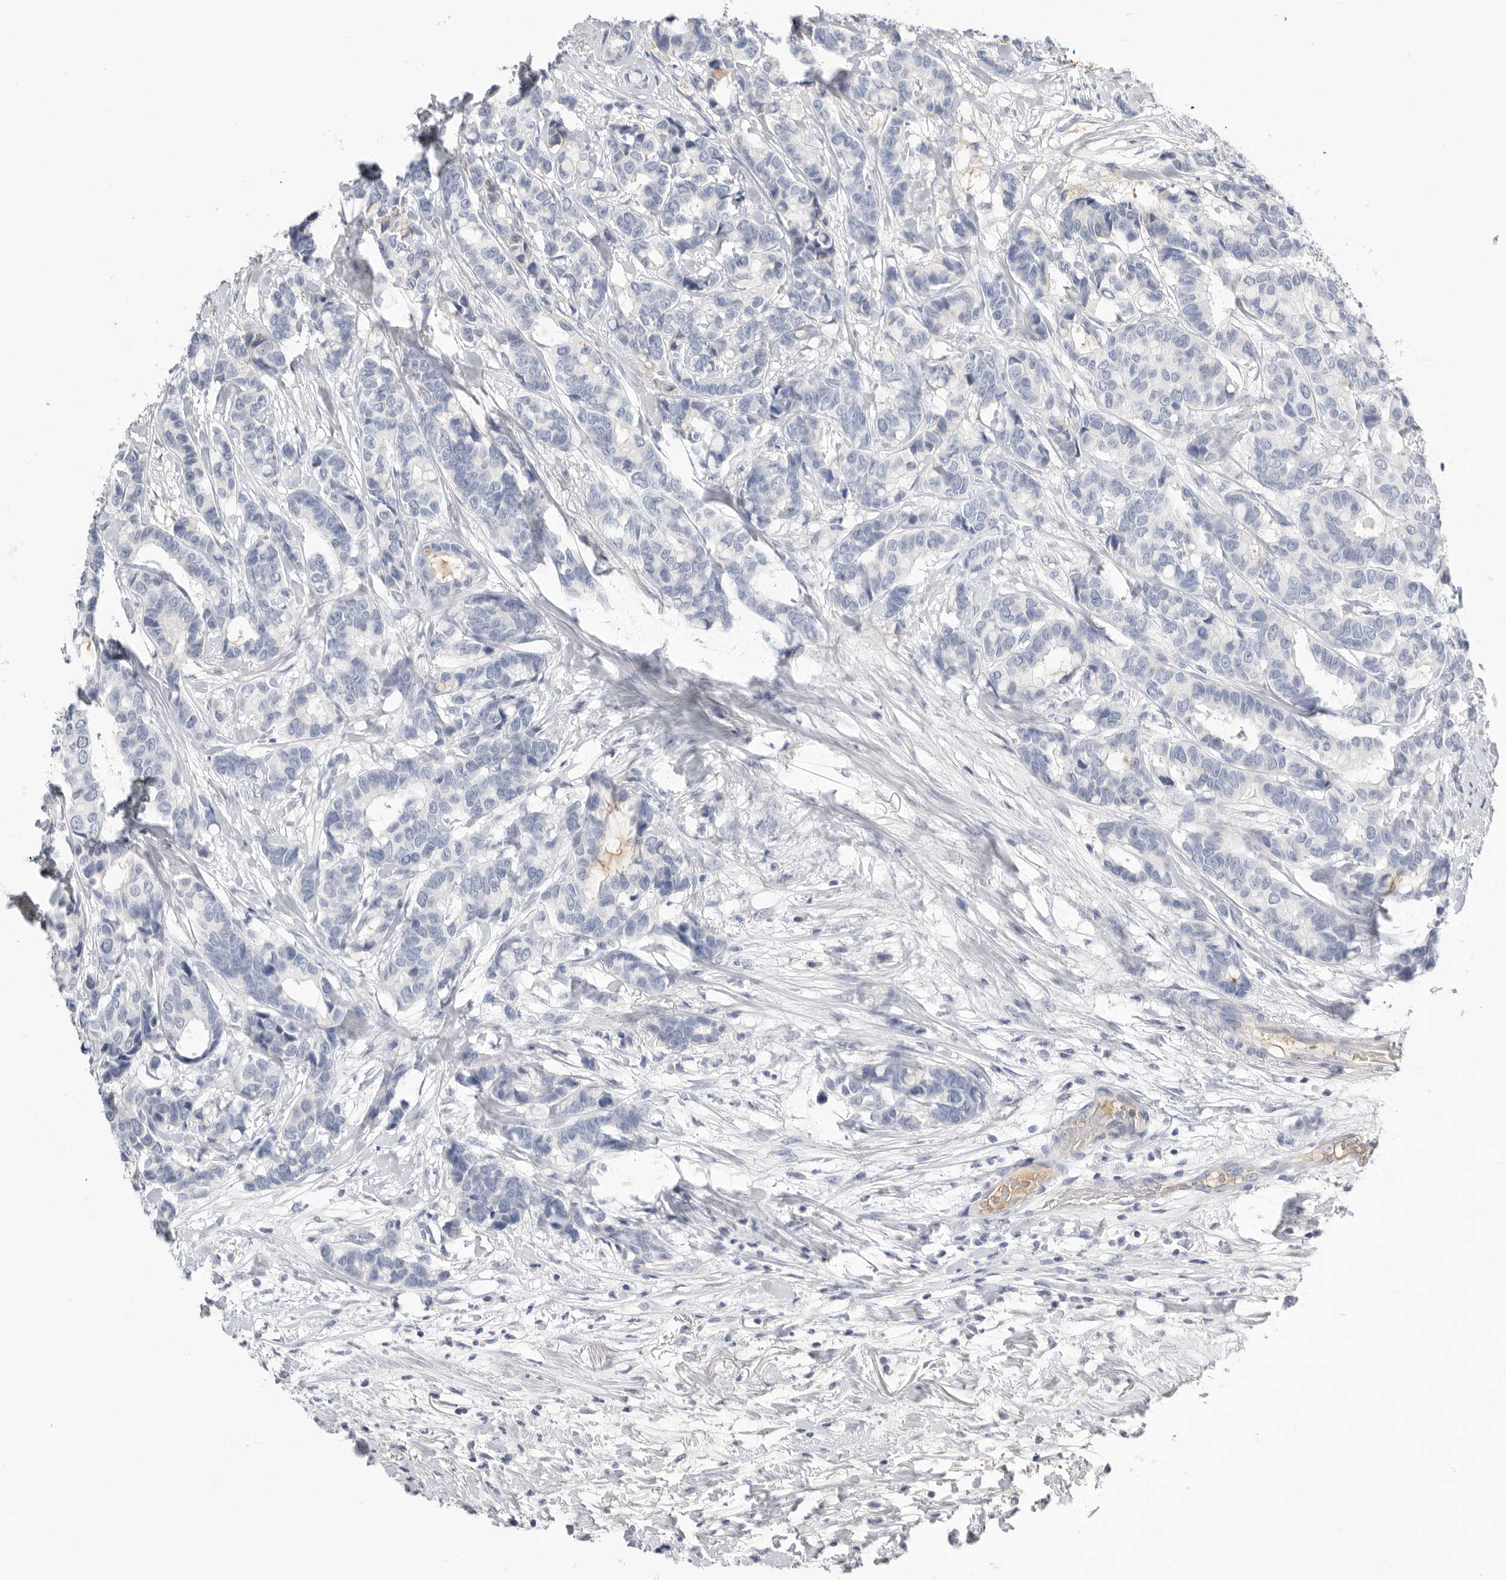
{"staining": {"intensity": "negative", "quantity": "none", "location": "none"}, "tissue": "breast cancer", "cell_type": "Tumor cells", "image_type": "cancer", "snomed": [{"axis": "morphology", "description": "Duct carcinoma"}, {"axis": "topography", "description": "Breast"}], "caption": "Immunohistochemistry image of neoplastic tissue: human breast cancer stained with DAB (3,3'-diaminobenzidine) displays no significant protein positivity in tumor cells.", "gene": "APOA2", "patient": {"sex": "female", "age": 87}}